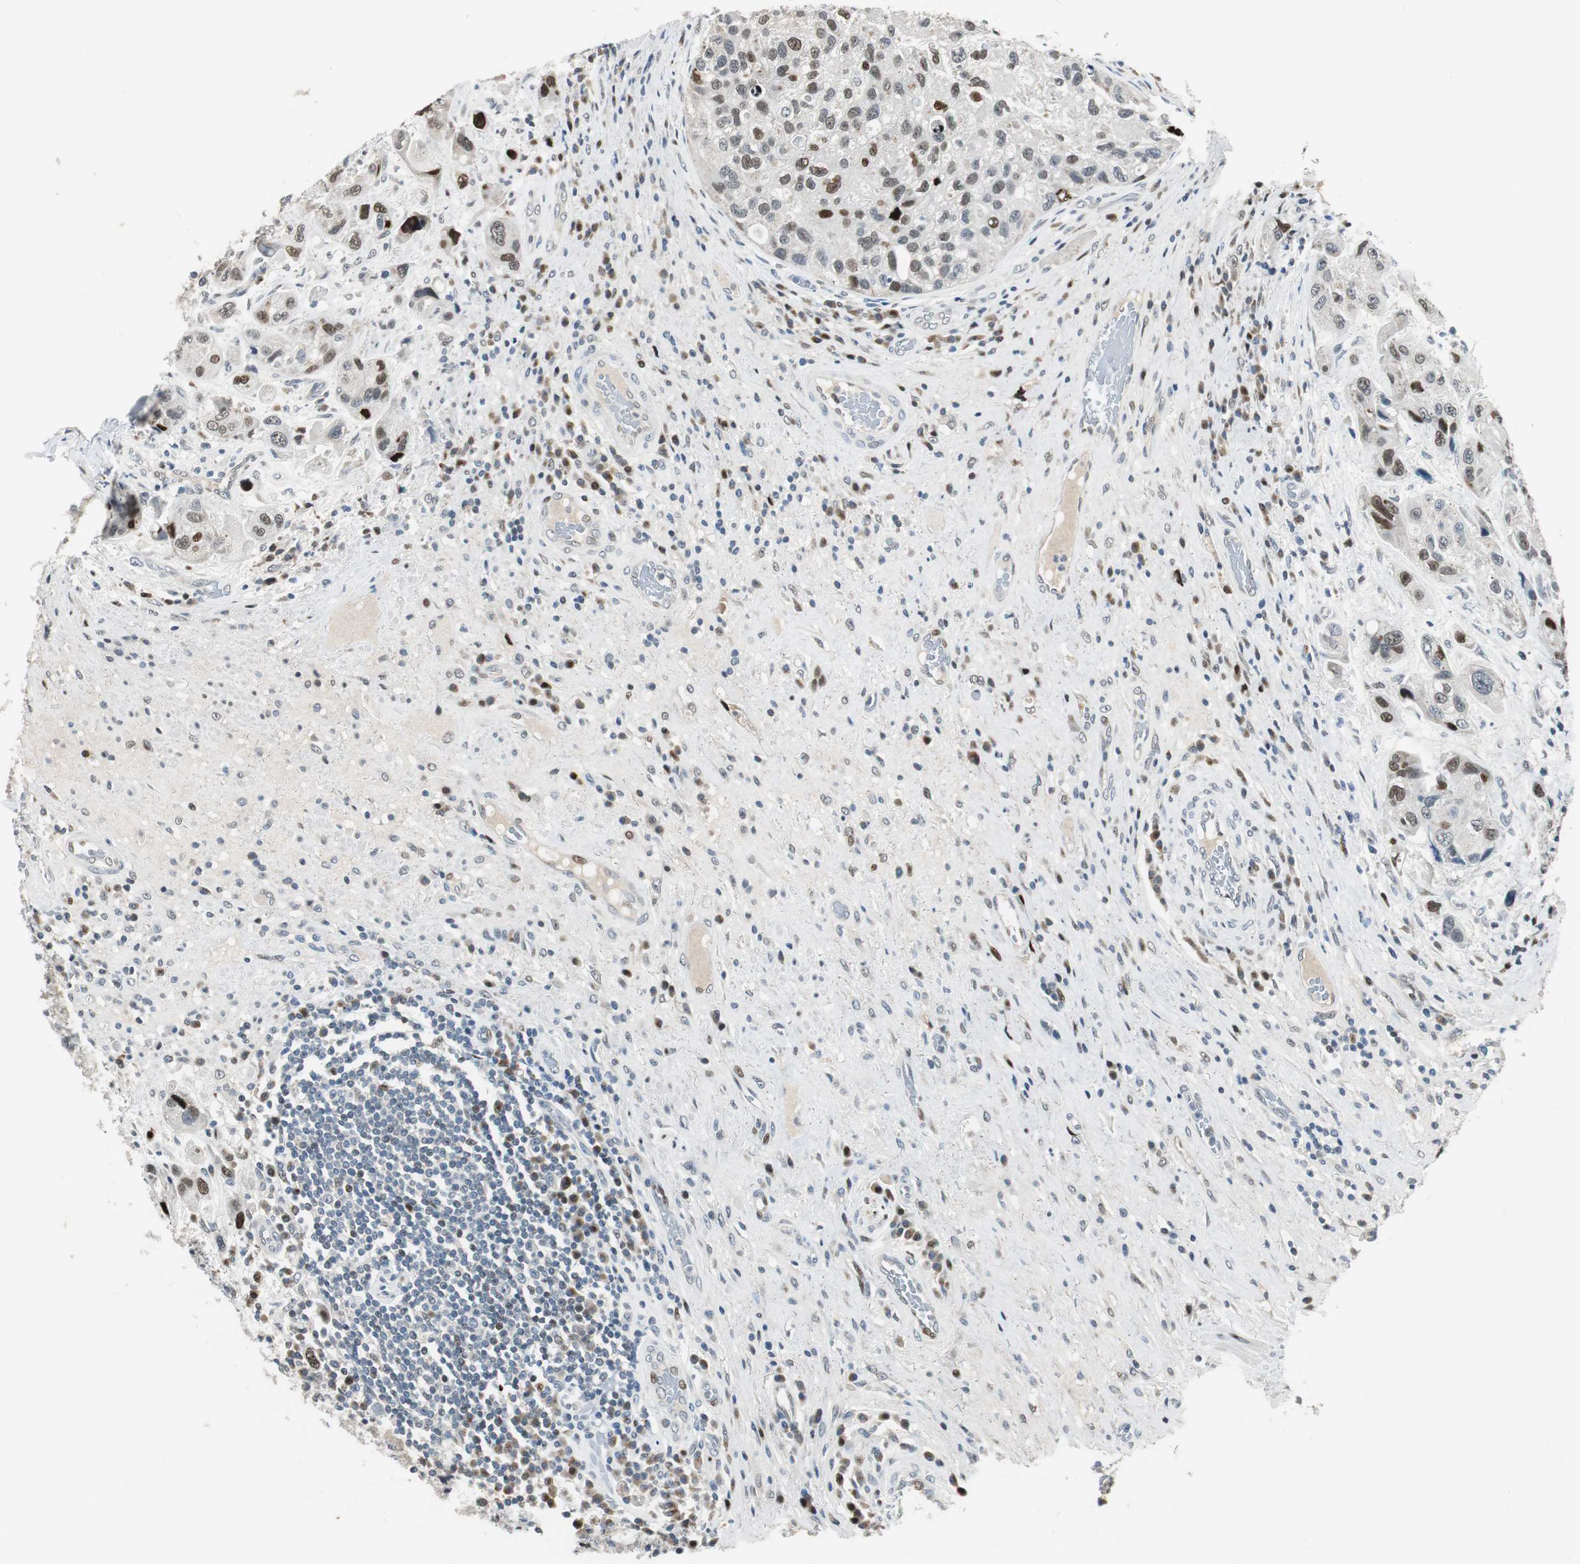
{"staining": {"intensity": "strong", "quantity": "25%-75%", "location": "nuclear"}, "tissue": "urothelial cancer", "cell_type": "Tumor cells", "image_type": "cancer", "snomed": [{"axis": "morphology", "description": "Urothelial carcinoma, High grade"}, {"axis": "topography", "description": "Urinary bladder"}], "caption": "This is a histology image of immunohistochemistry (IHC) staining of urothelial cancer, which shows strong positivity in the nuclear of tumor cells.", "gene": "AJUBA", "patient": {"sex": "female", "age": 64}}